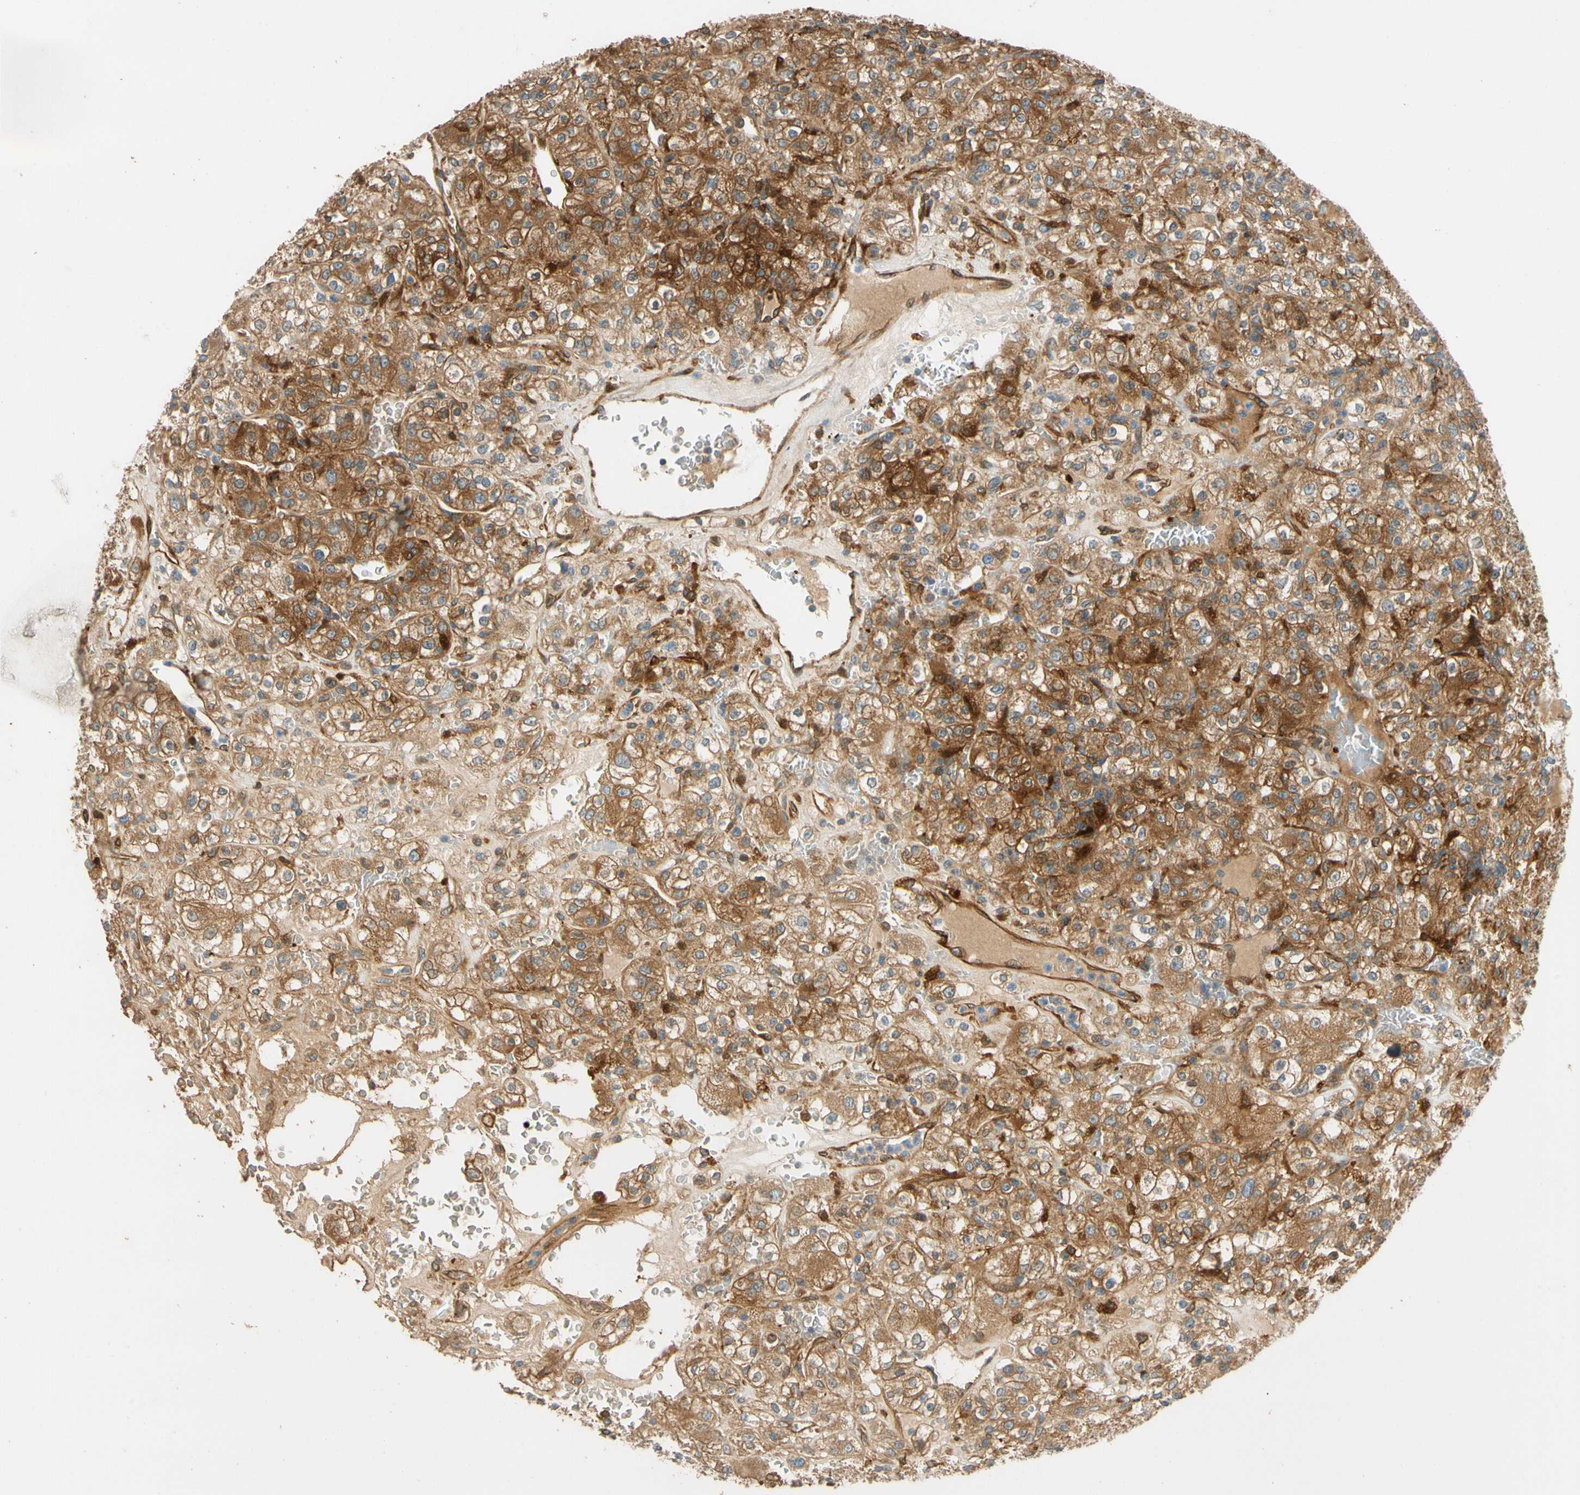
{"staining": {"intensity": "moderate", "quantity": ">75%", "location": "cytoplasmic/membranous"}, "tissue": "renal cancer", "cell_type": "Tumor cells", "image_type": "cancer", "snomed": [{"axis": "morphology", "description": "Normal tissue, NOS"}, {"axis": "morphology", "description": "Adenocarcinoma, NOS"}, {"axis": "topography", "description": "Kidney"}], "caption": "A brown stain labels moderate cytoplasmic/membranous positivity of a protein in human renal cancer (adenocarcinoma) tumor cells.", "gene": "PARP14", "patient": {"sex": "female", "age": 72}}